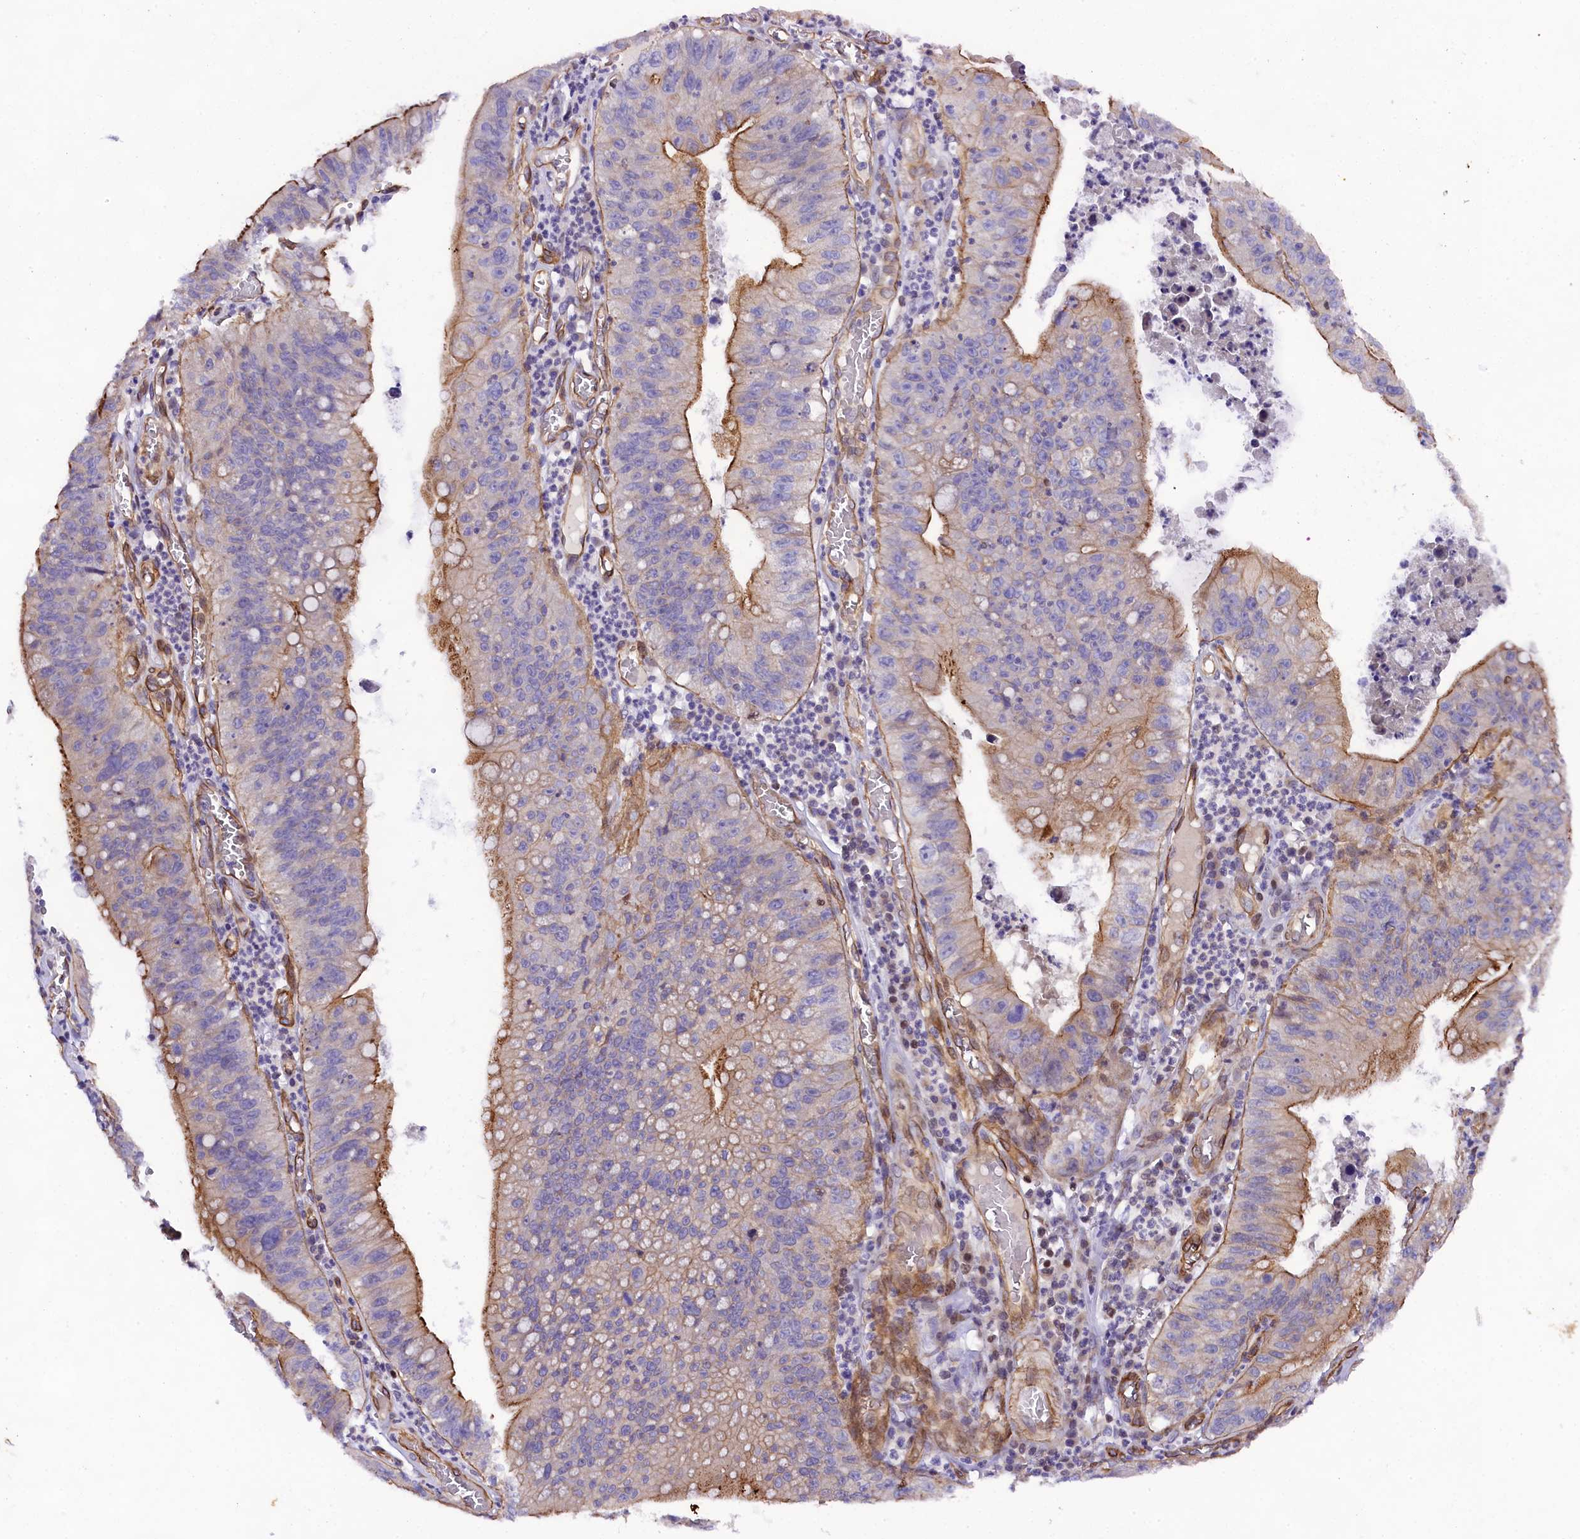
{"staining": {"intensity": "moderate", "quantity": "25%-75%", "location": "cytoplasmic/membranous"}, "tissue": "stomach cancer", "cell_type": "Tumor cells", "image_type": "cancer", "snomed": [{"axis": "morphology", "description": "Adenocarcinoma, NOS"}, {"axis": "topography", "description": "Stomach"}], "caption": "Protein analysis of stomach adenocarcinoma tissue demonstrates moderate cytoplasmic/membranous expression in approximately 25%-75% of tumor cells. (IHC, brightfield microscopy, high magnification).", "gene": "SP4", "patient": {"sex": "male", "age": 59}}